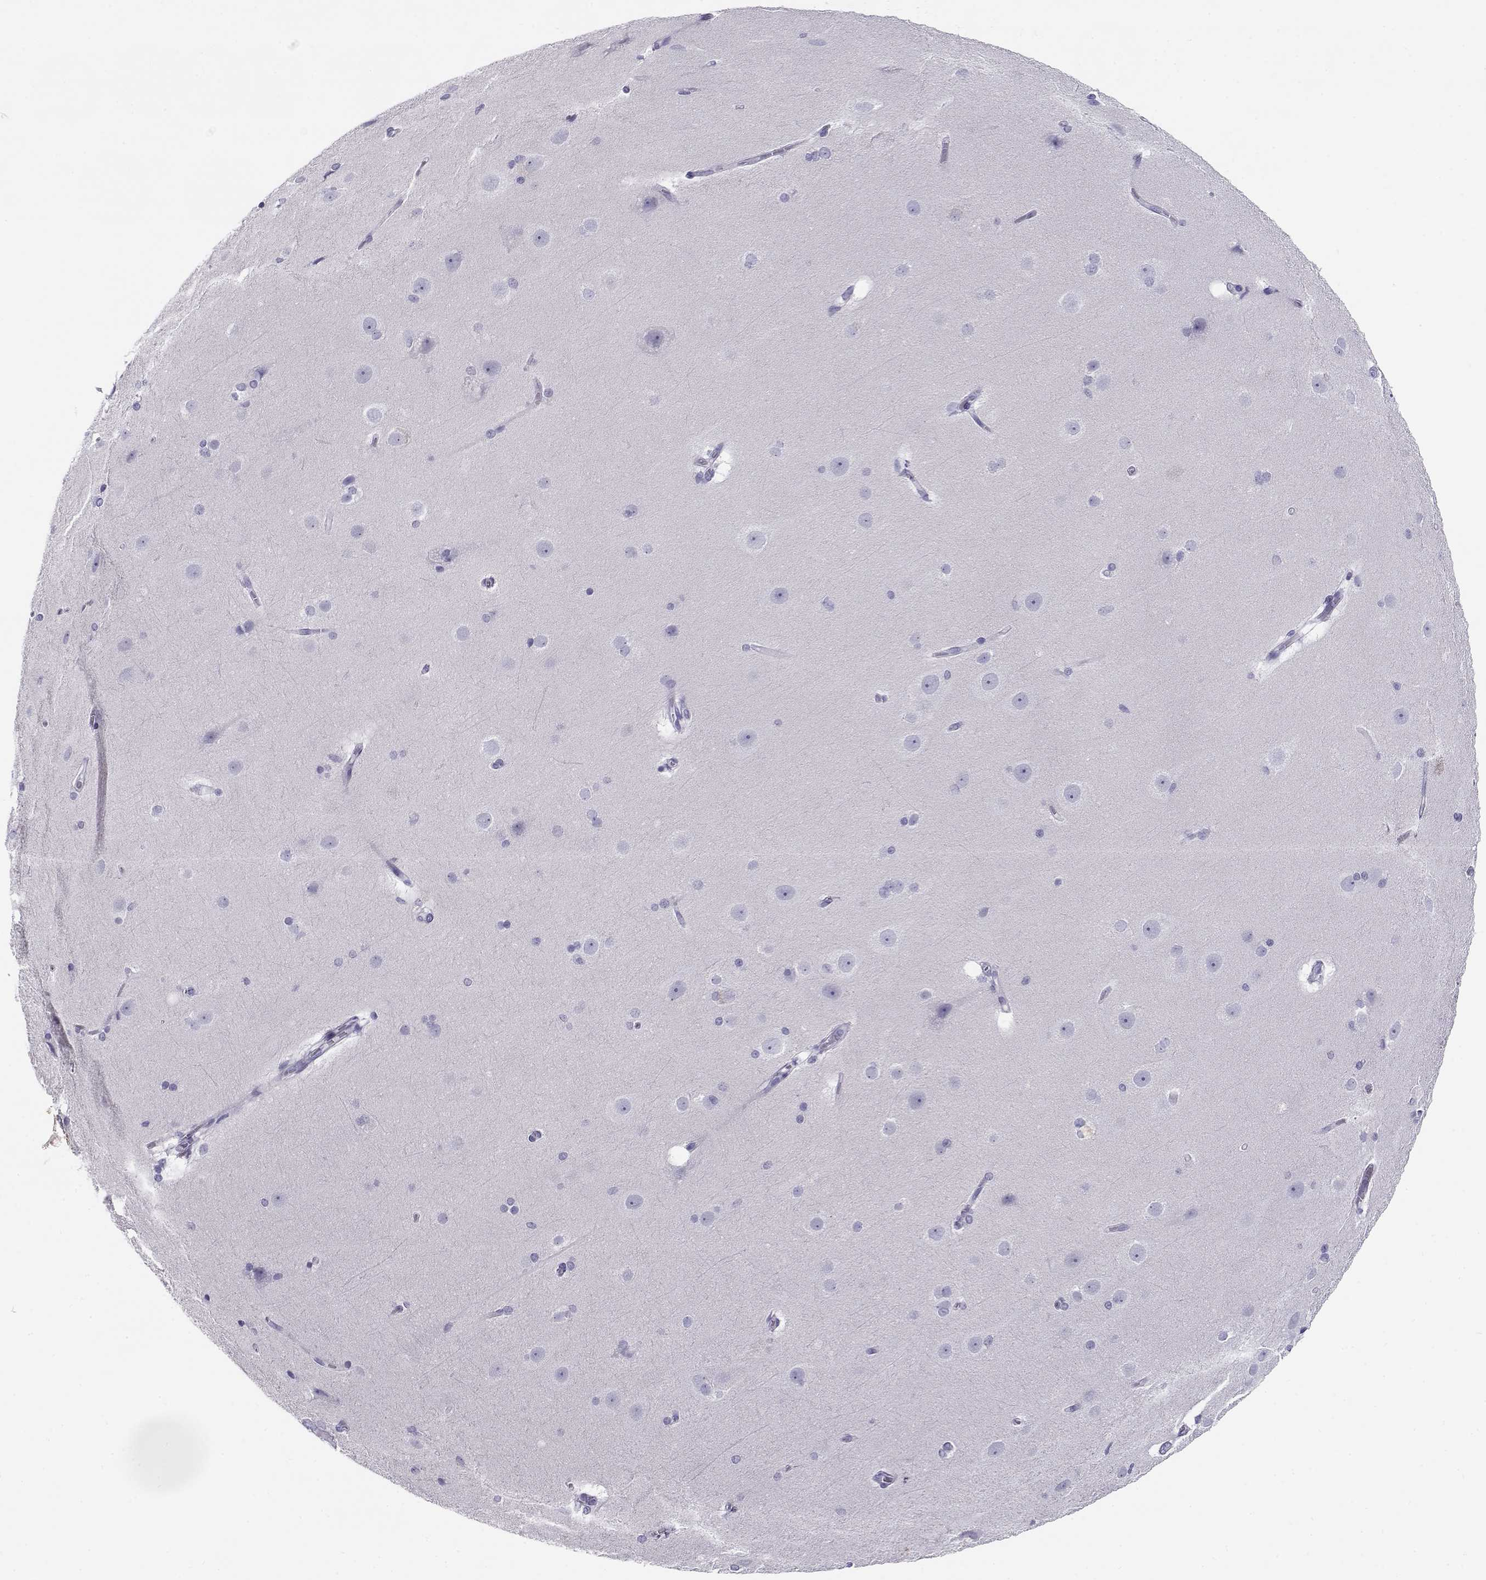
{"staining": {"intensity": "negative", "quantity": "none", "location": "none"}, "tissue": "hippocampus", "cell_type": "Glial cells", "image_type": "normal", "snomed": [{"axis": "morphology", "description": "Normal tissue, NOS"}, {"axis": "topography", "description": "Cerebral cortex"}, {"axis": "topography", "description": "Hippocampus"}], "caption": "IHC histopathology image of benign human hippocampus stained for a protein (brown), which reveals no positivity in glial cells. (DAB (3,3'-diaminobenzidine) immunohistochemistry (IHC), high magnification).", "gene": "CABS1", "patient": {"sex": "female", "age": 19}}